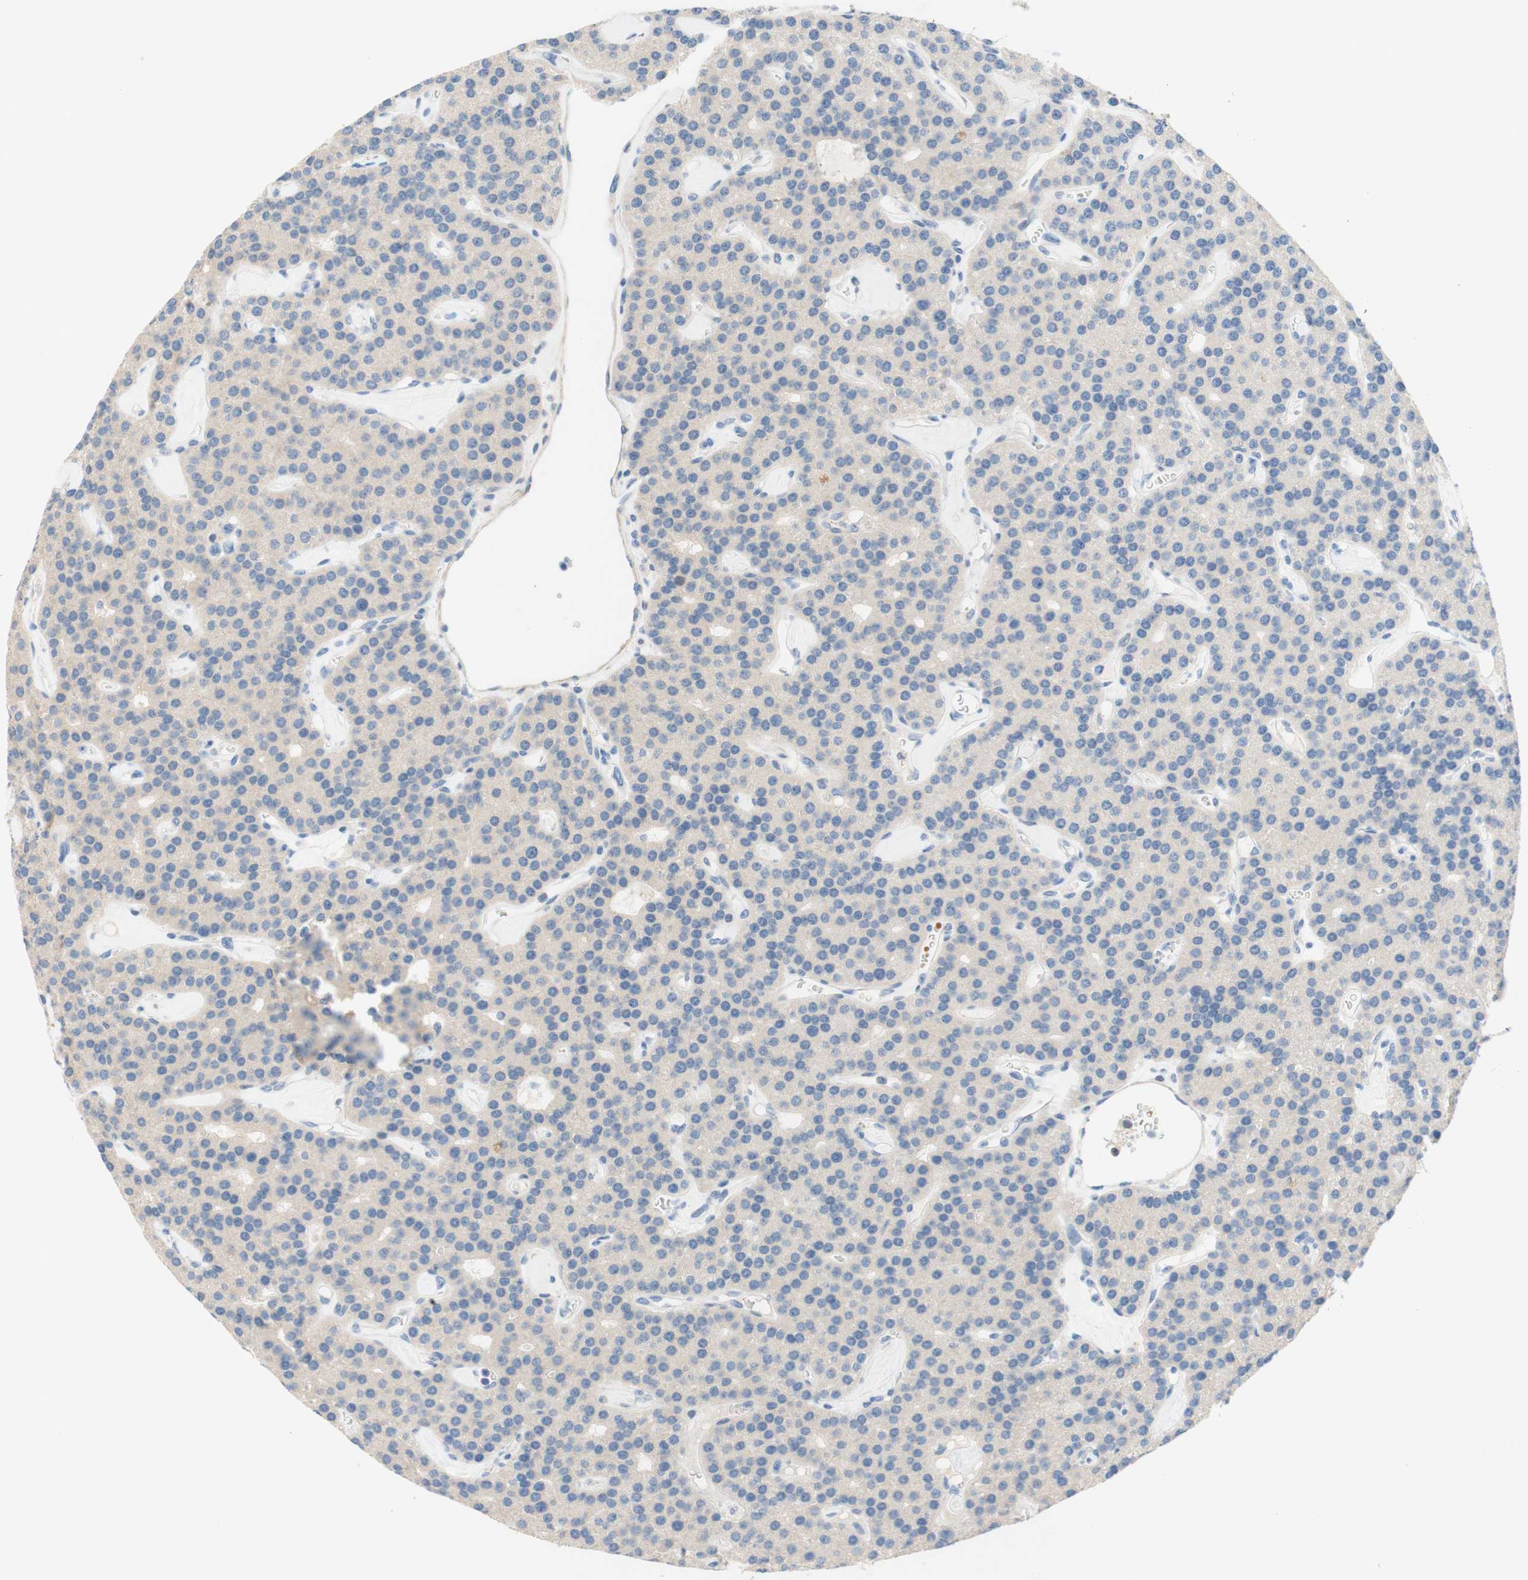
{"staining": {"intensity": "weak", "quantity": "25%-75%", "location": "cytoplasmic/membranous"}, "tissue": "parathyroid gland", "cell_type": "Glandular cells", "image_type": "normal", "snomed": [{"axis": "morphology", "description": "Normal tissue, NOS"}, {"axis": "morphology", "description": "Adenoma, NOS"}, {"axis": "topography", "description": "Parathyroid gland"}], "caption": "High-magnification brightfield microscopy of unremarkable parathyroid gland stained with DAB (3,3'-diaminobenzidine) (brown) and counterstained with hematoxylin (blue). glandular cells exhibit weak cytoplasmic/membranous positivity is seen in approximately25%-75% of cells. (Brightfield microscopy of DAB IHC at high magnification).", "gene": "ENTREP2", "patient": {"sex": "female", "age": 86}}